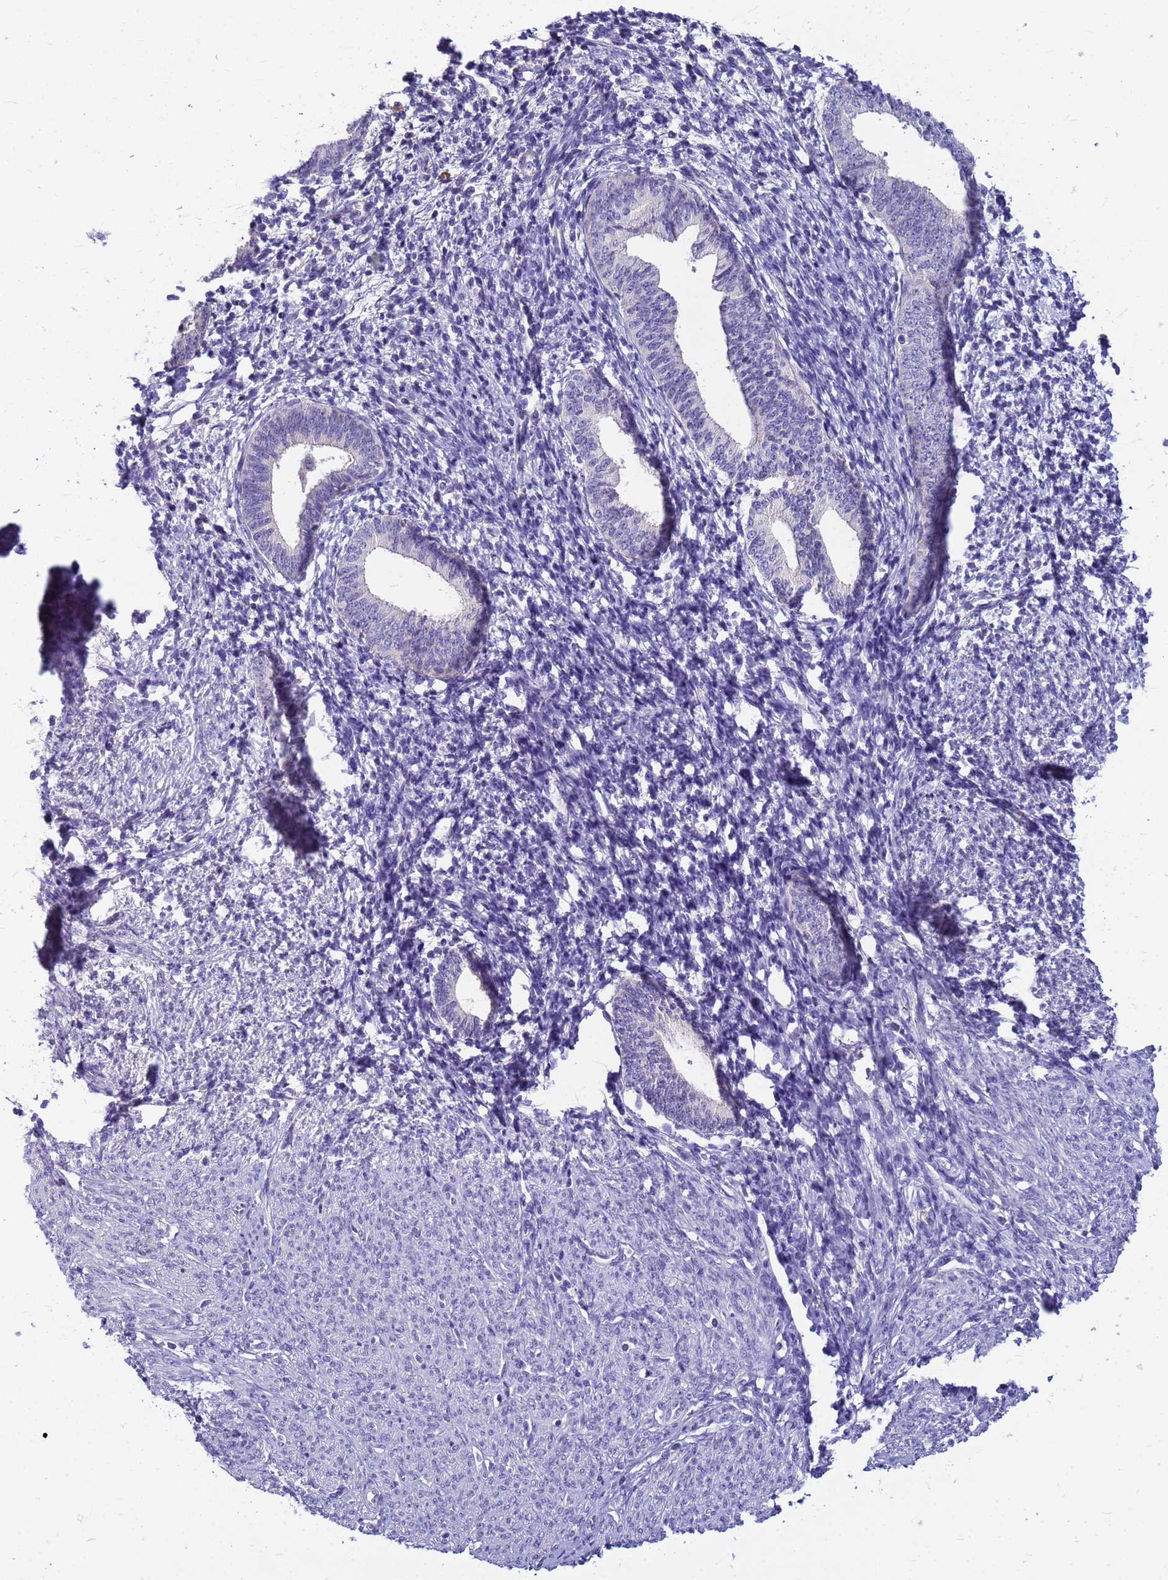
{"staining": {"intensity": "negative", "quantity": "none", "location": "none"}, "tissue": "endometrial cancer", "cell_type": "Tumor cells", "image_type": "cancer", "snomed": [{"axis": "morphology", "description": "Adenocarcinoma, NOS"}, {"axis": "topography", "description": "Endometrium"}], "caption": "The IHC image has no significant expression in tumor cells of endometrial cancer (adenocarcinoma) tissue. (Stains: DAB IHC with hematoxylin counter stain, Microscopy: brightfield microscopy at high magnification).", "gene": "DPRX", "patient": {"sex": "female", "age": 79}}